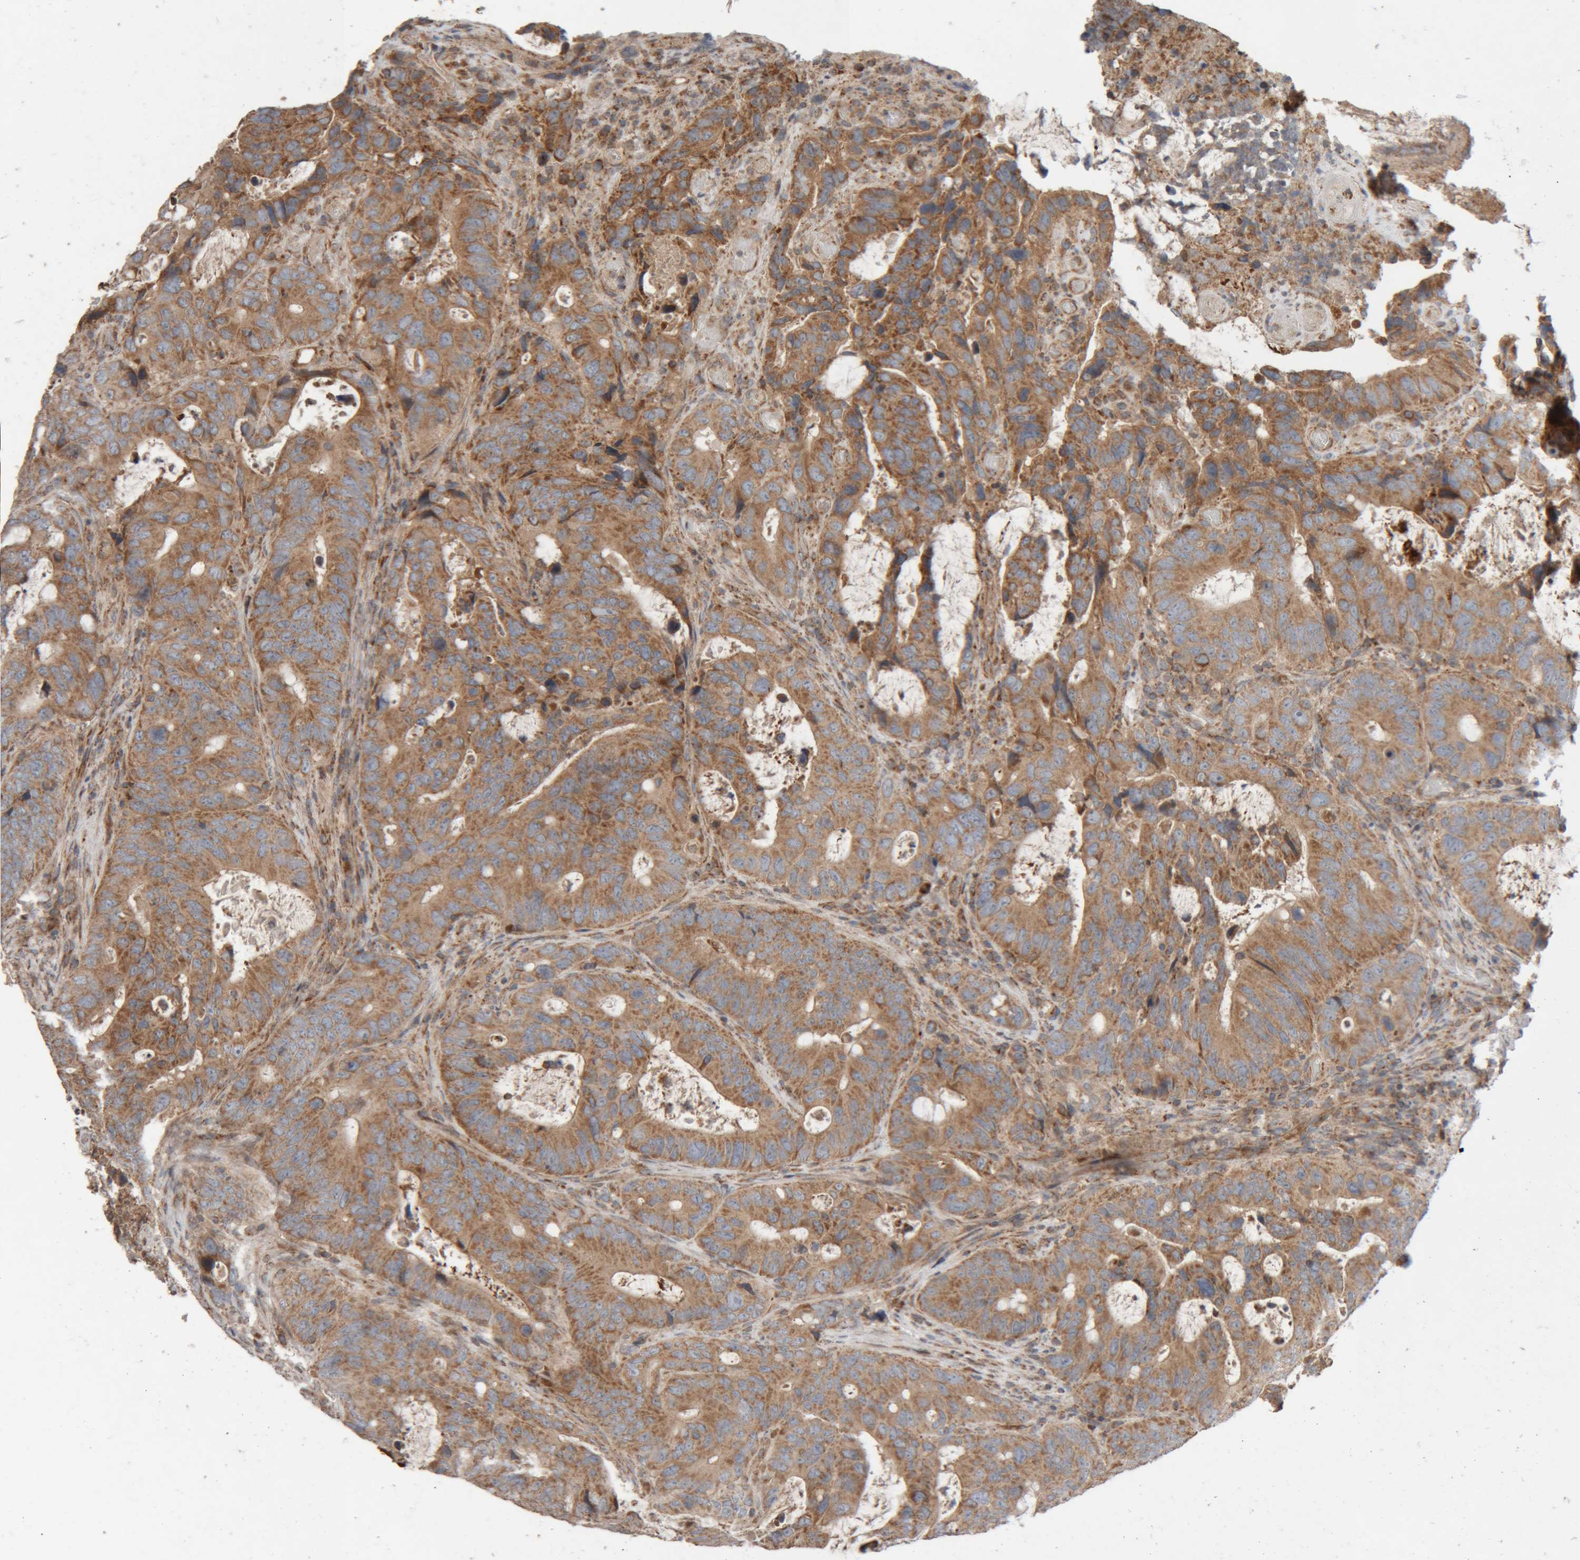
{"staining": {"intensity": "moderate", "quantity": ">75%", "location": "cytoplasmic/membranous"}, "tissue": "colorectal cancer", "cell_type": "Tumor cells", "image_type": "cancer", "snomed": [{"axis": "morphology", "description": "Adenocarcinoma, NOS"}, {"axis": "topography", "description": "Colon"}], "caption": "A high-resolution histopathology image shows immunohistochemistry (IHC) staining of colorectal cancer, which displays moderate cytoplasmic/membranous staining in about >75% of tumor cells.", "gene": "KIF21B", "patient": {"sex": "male", "age": 83}}